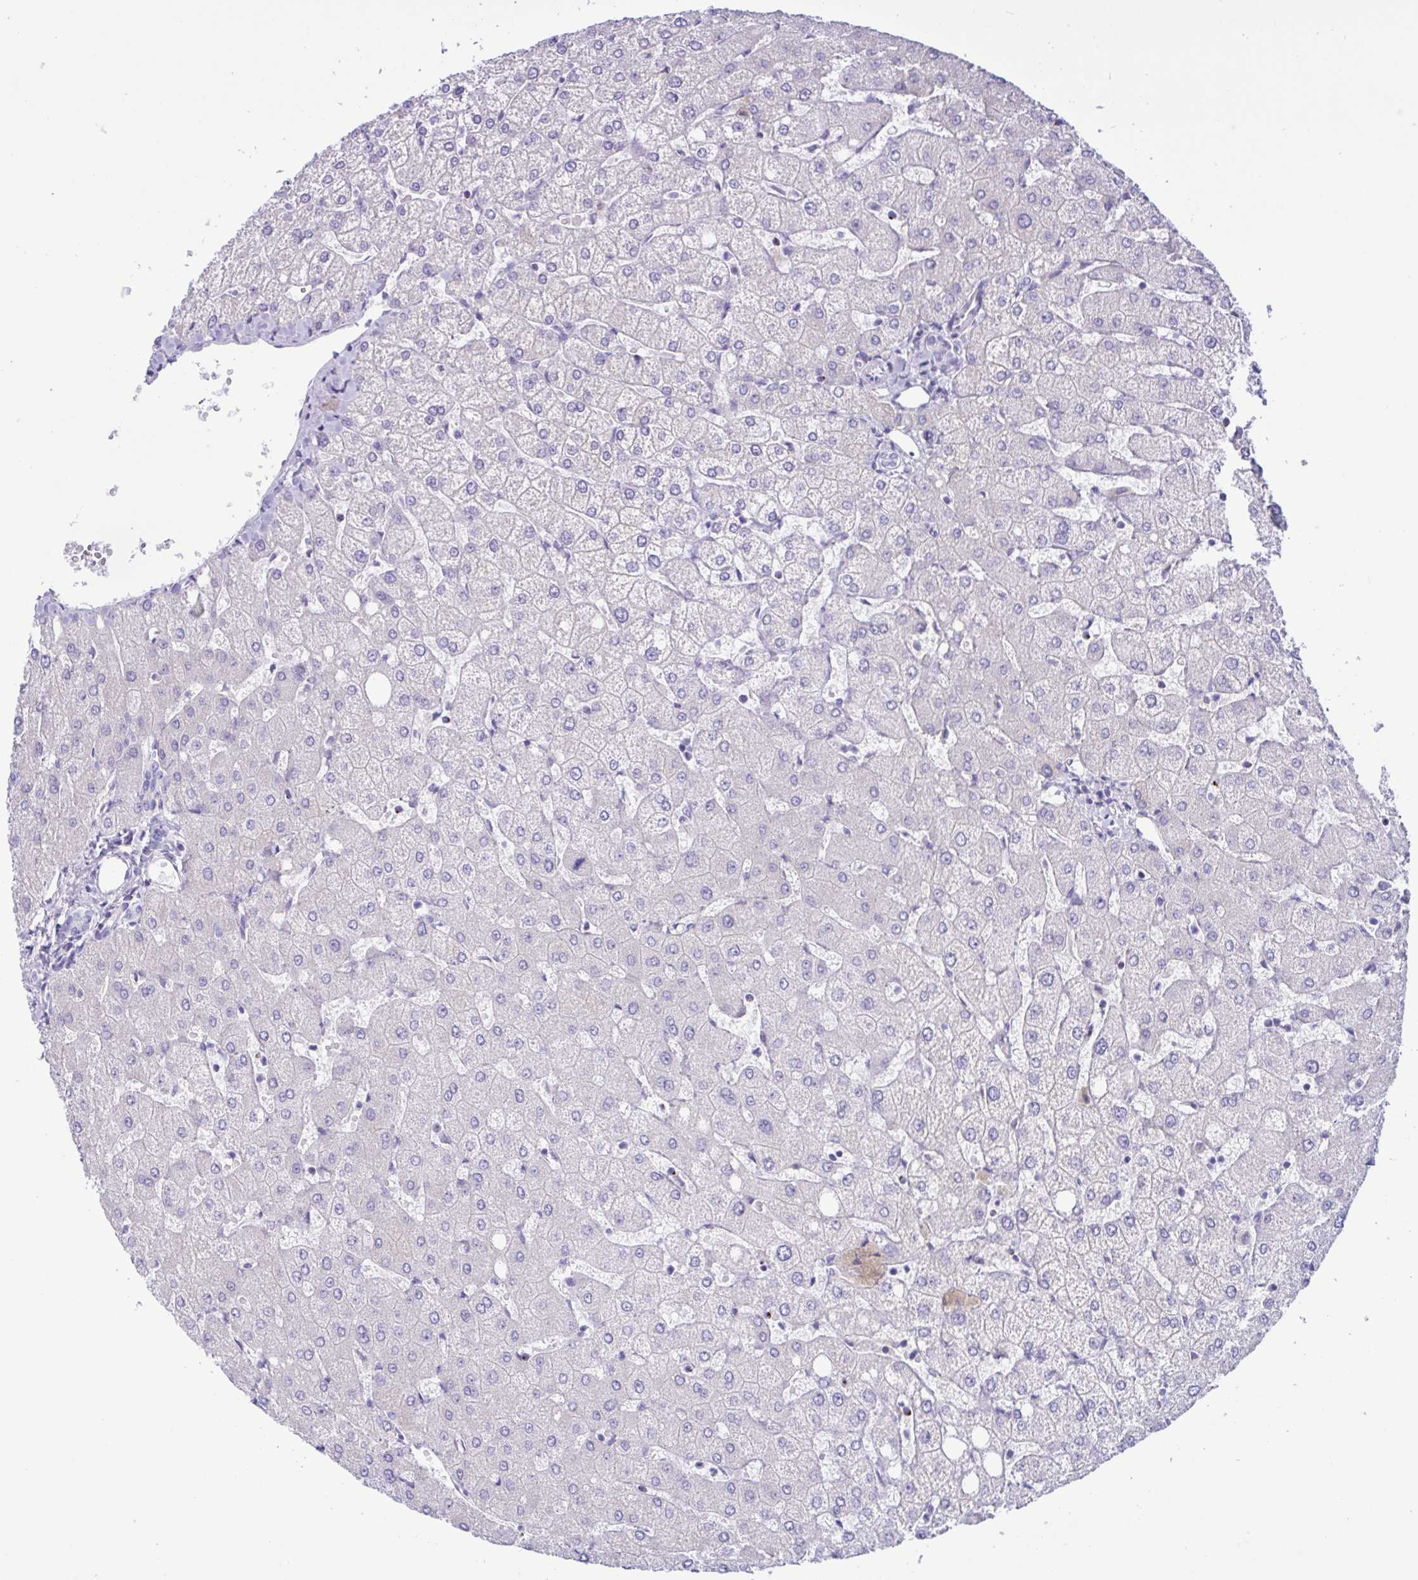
{"staining": {"intensity": "negative", "quantity": "none", "location": "none"}, "tissue": "liver", "cell_type": "Cholangiocytes", "image_type": "normal", "snomed": [{"axis": "morphology", "description": "Normal tissue, NOS"}, {"axis": "topography", "description": "Liver"}], "caption": "Immunohistochemistry (IHC) of unremarkable liver displays no staining in cholangiocytes. (Brightfield microscopy of DAB (3,3'-diaminobenzidine) IHC at high magnification).", "gene": "SREBF1", "patient": {"sex": "female", "age": 54}}